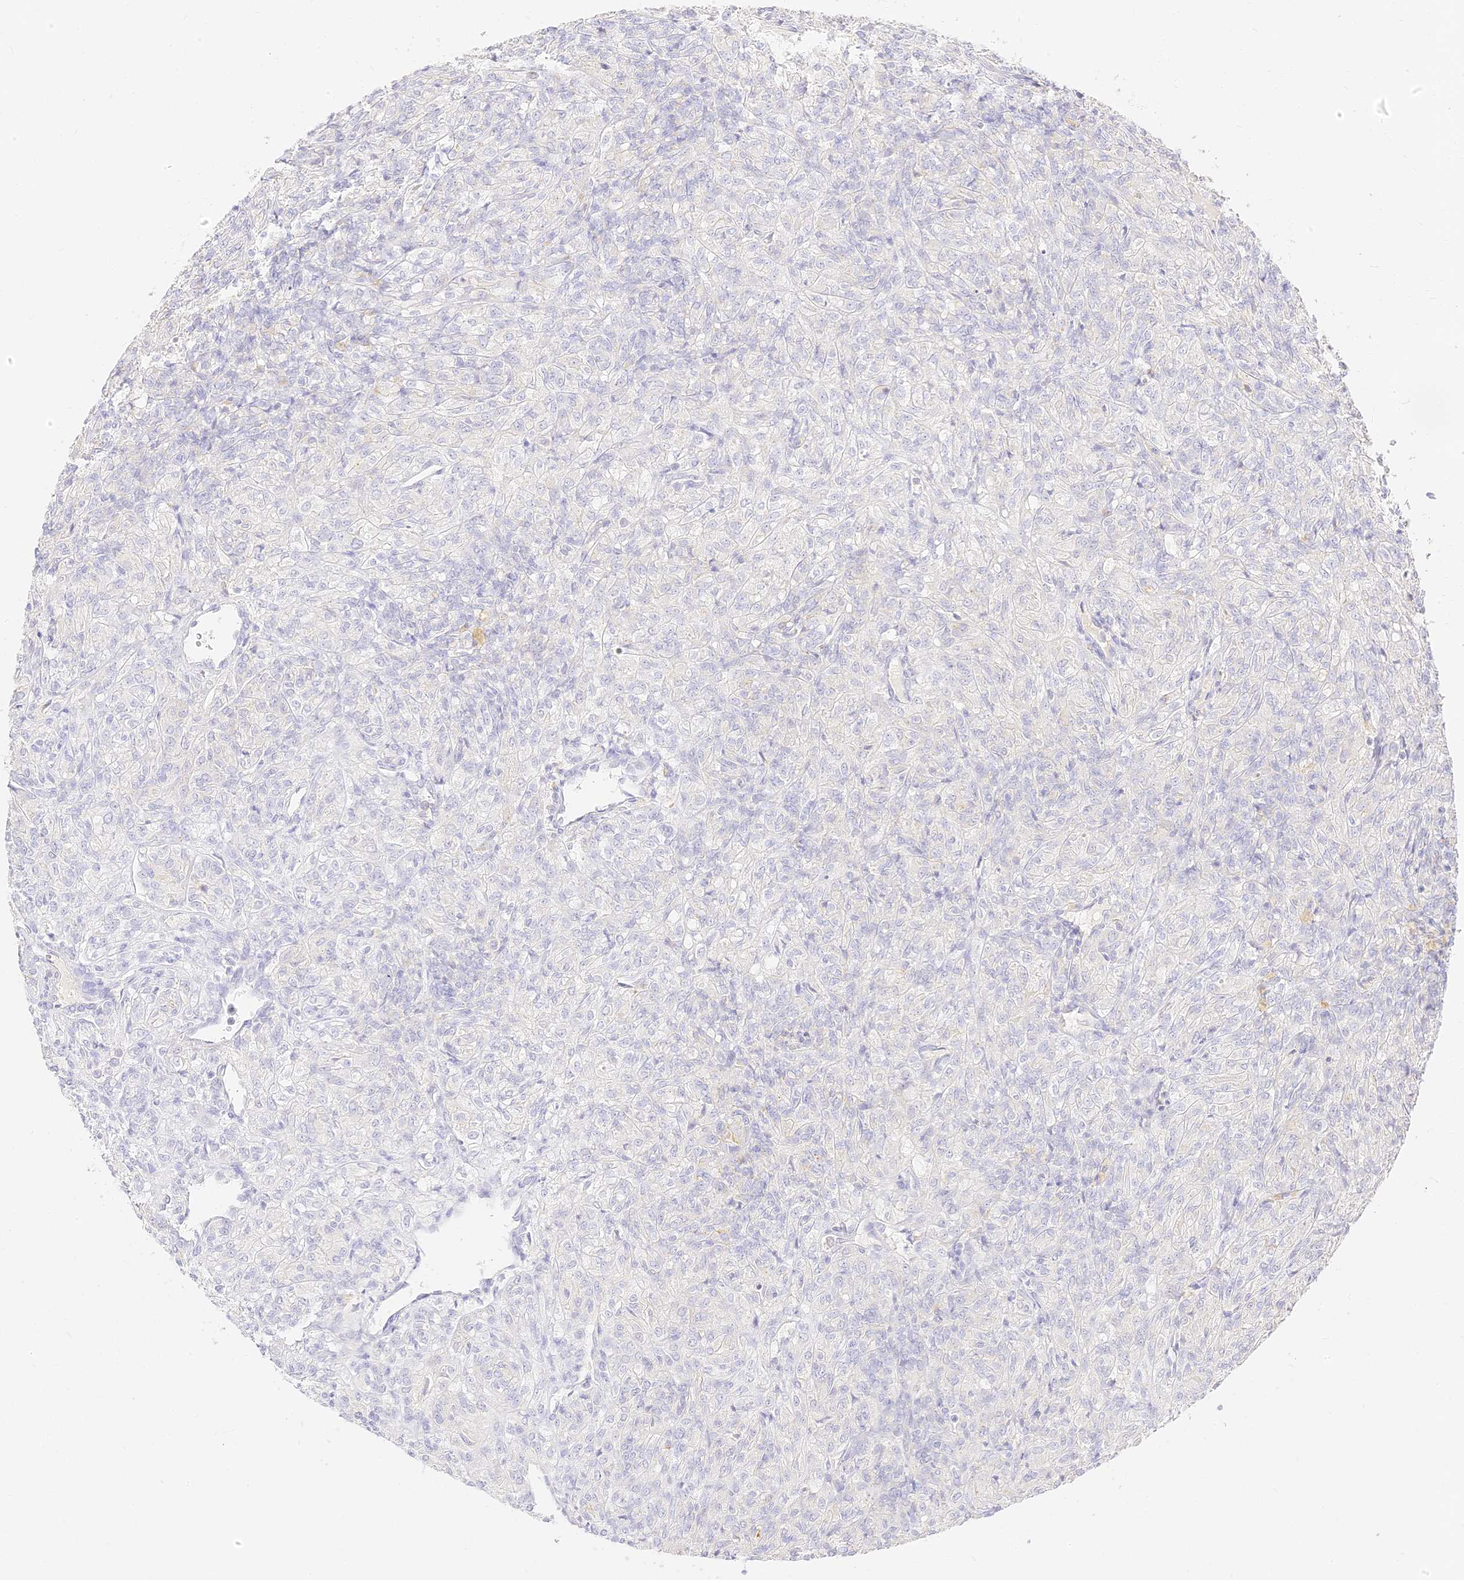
{"staining": {"intensity": "negative", "quantity": "none", "location": "none"}, "tissue": "renal cancer", "cell_type": "Tumor cells", "image_type": "cancer", "snomed": [{"axis": "morphology", "description": "Adenocarcinoma, NOS"}, {"axis": "topography", "description": "Kidney"}], "caption": "Tumor cells show no significant protein positivity in renal adenocarcinoma.", "gene": "SEC13", "patient": {"sex": "male", "age": 77}}